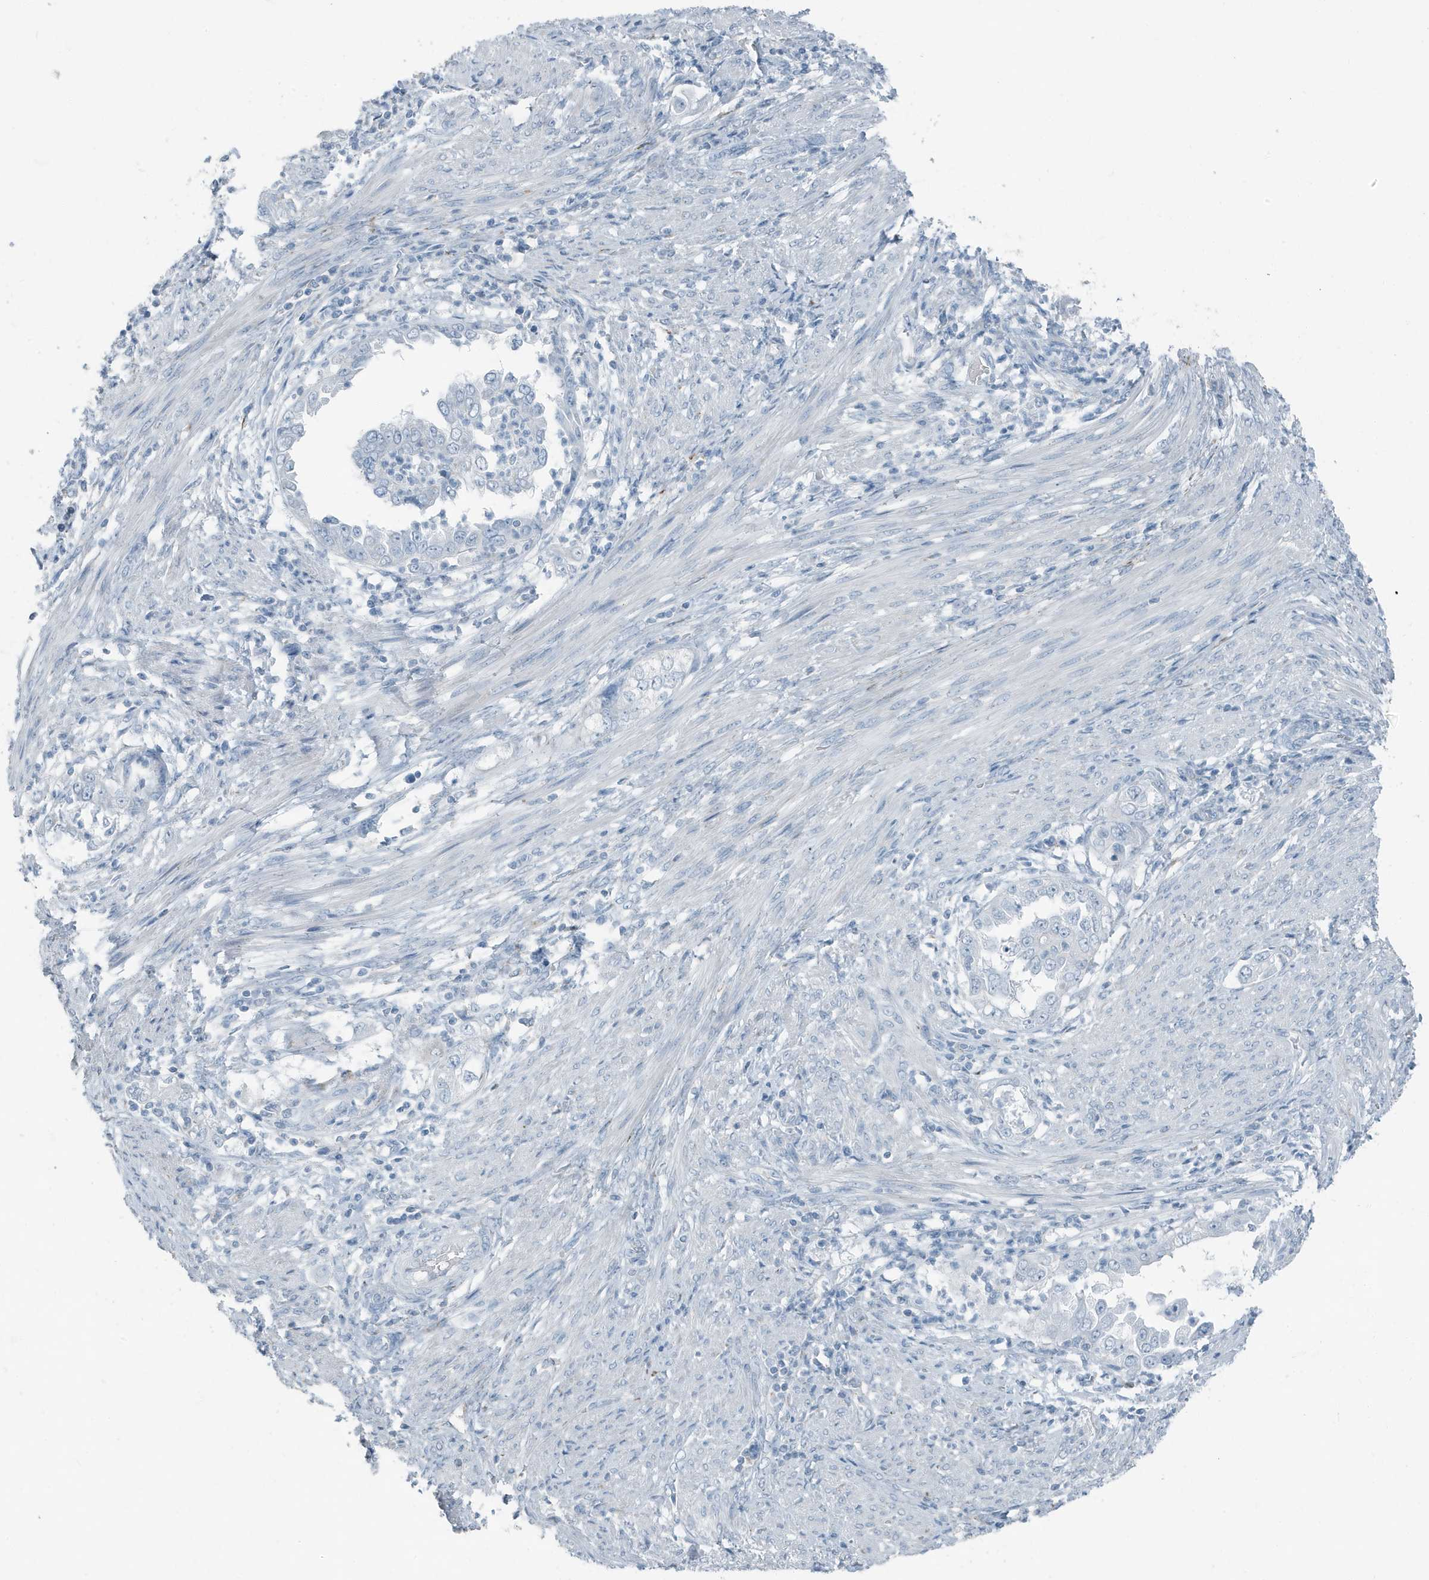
{"staining": {"intensity": "negative", "quantity": "none", "location": "none"}, "tissue": "endometrial cancer", "cell_type": "Tumor cells", "image_type": "cancer", "snomed": [{"axis": "morphology", "description": "Adenocarcinoma, NOS"}, {"axis": "topography", "description": "Endometrium"}], "caption": "This is a histopathology image of immunohistochemistry staining of endometrial cancer, which shows no expression in tumor cells. (Stains: DAB (3,3'-diaminobenzidine) immunohistochemistry with hematoxylin counter stain, Microscopy: brightfield microscopy at high magnification).", "gene": "FAM162A", "patient": {"sex": "female", "age": 85}}